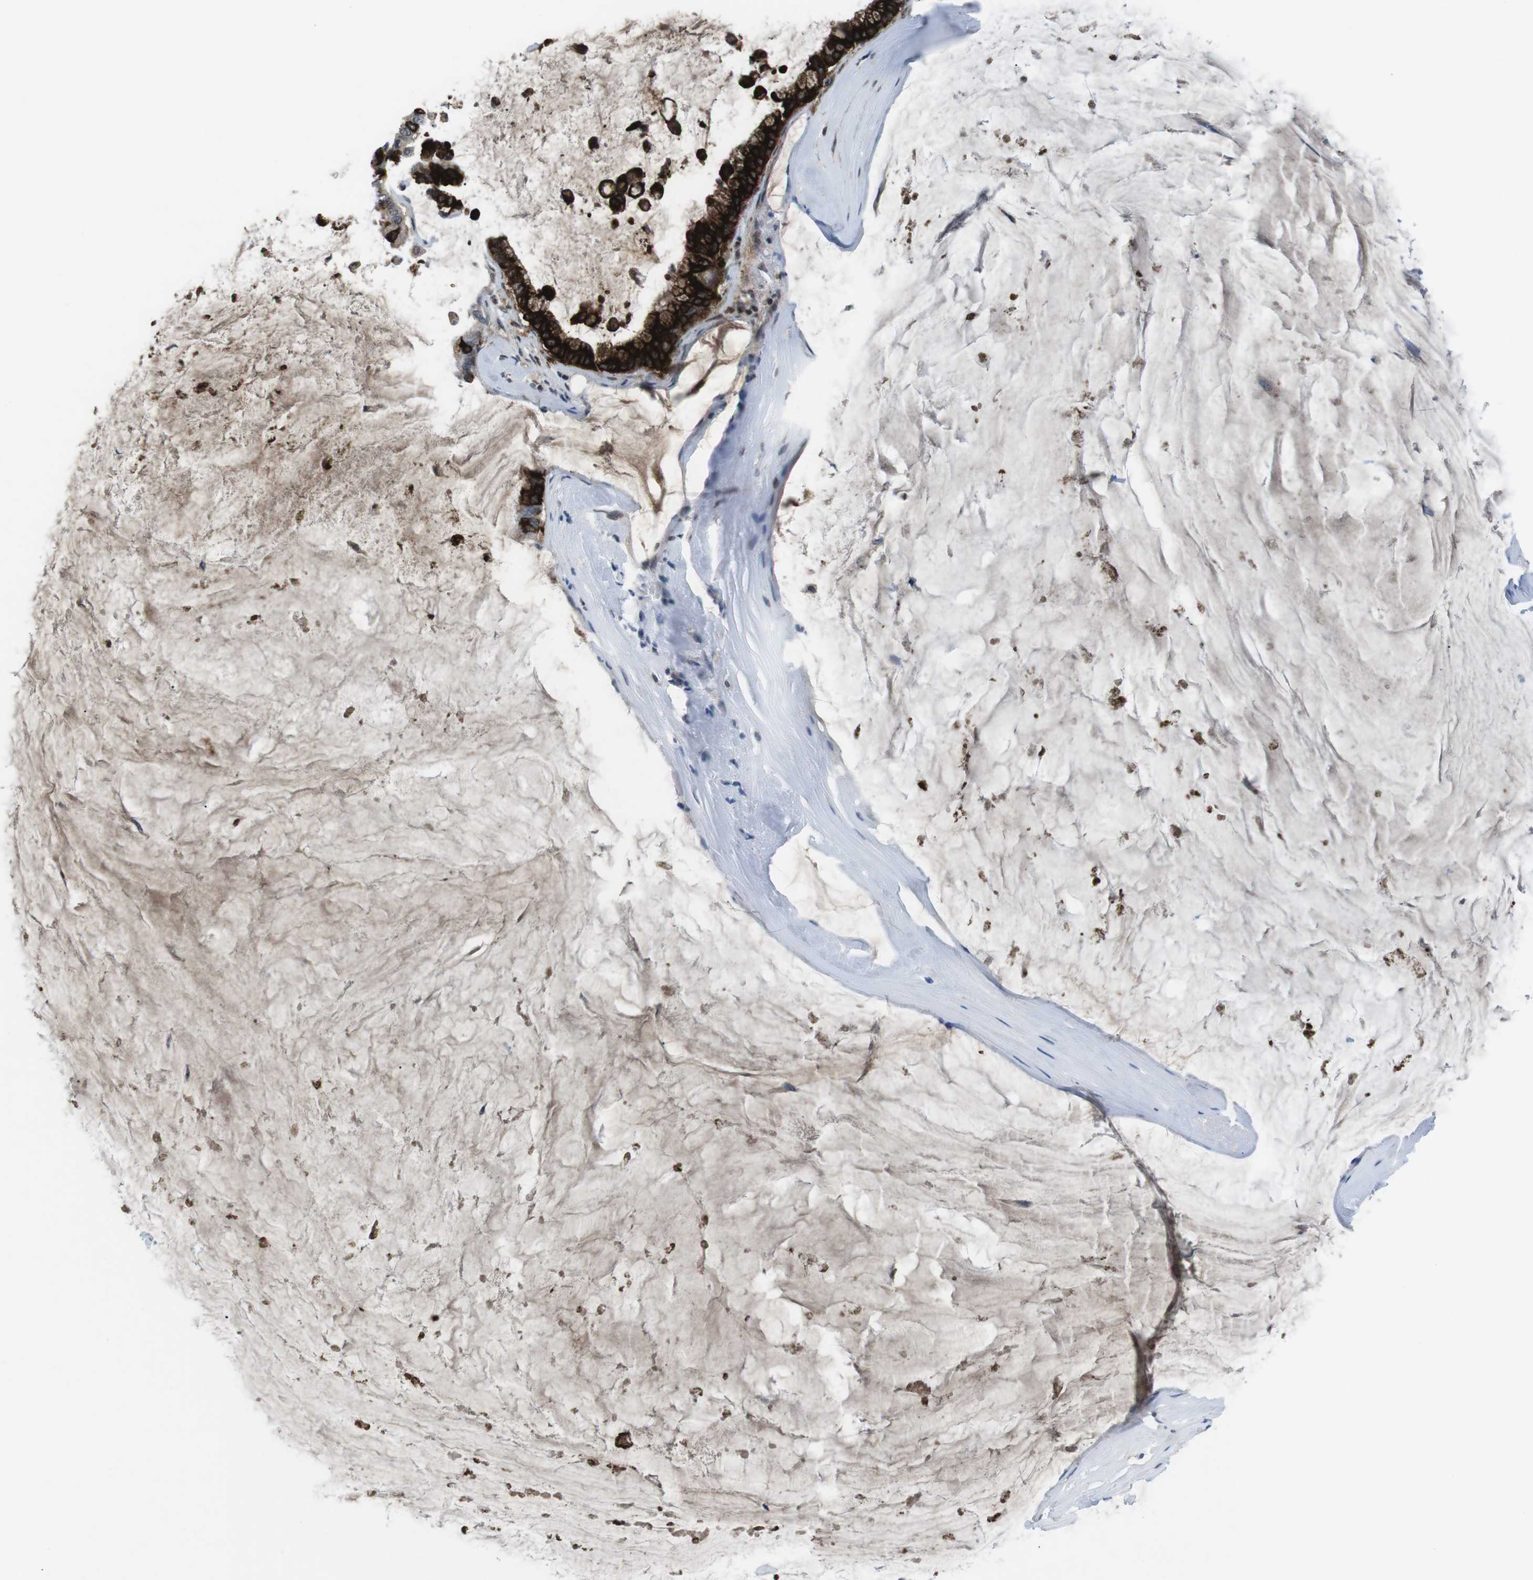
{"staining": {"intensity": "strong", "quantity": ">75%", "location": "cytoplasmic/membranous"}, "tissue": "pancreatic cancer", "cell_type": "Tumor cells", "image_type": "cancer", "snomed": [{"axis": "morphology", "description": "Adenocarcinoma, NOS"}, {"axis": "topography", "description": "Pancreas"}], "caption": "Immunohistochemical staining of human pancreatic cancer (adenocarcinoma) demonstrates high levels of strong cytoplasmic/membranous staining in about >75% of tumor cells.", "gene": "MUC2", "patient": {"sex": "male", "age": 41}}